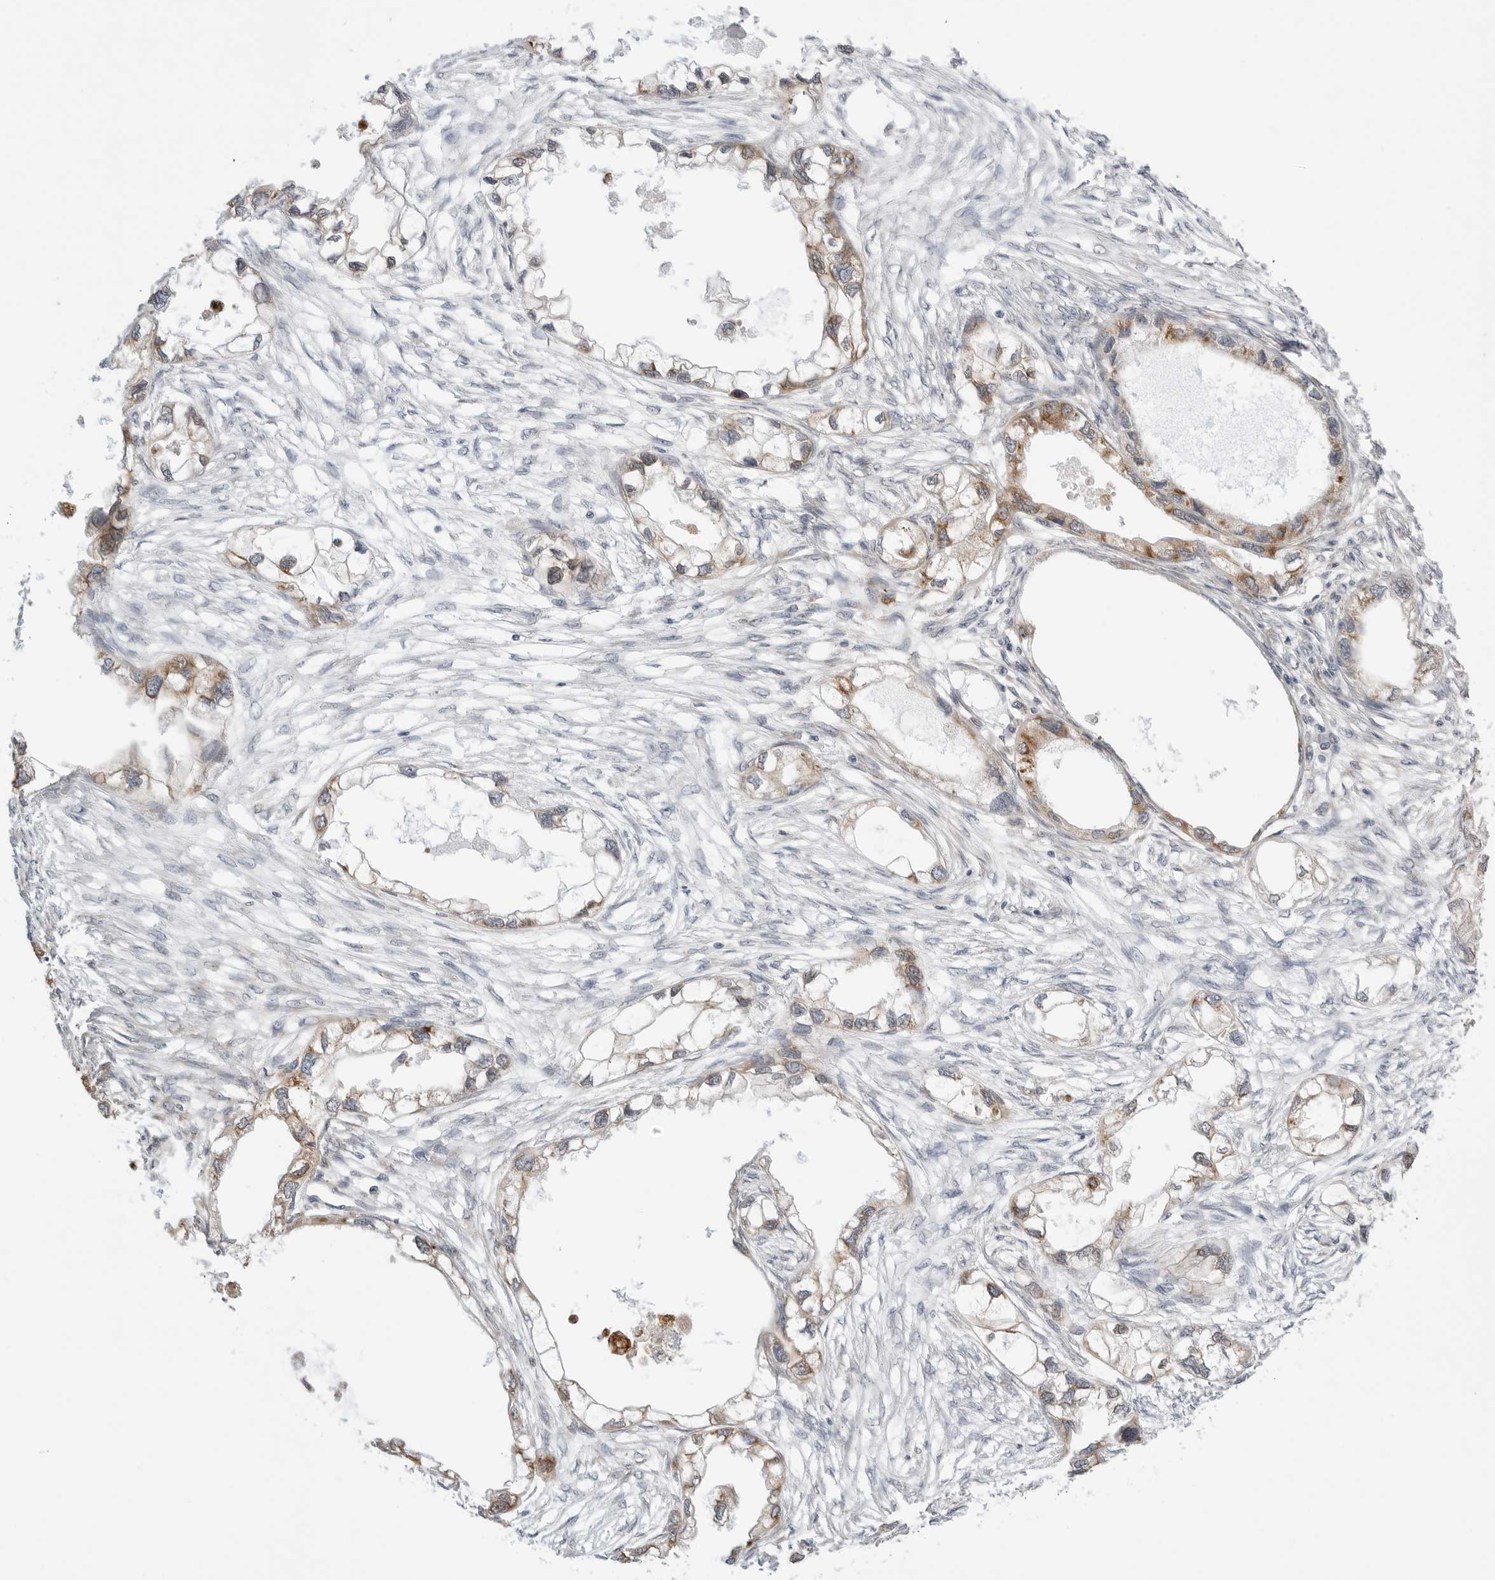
{"staining": {"intensity": "moderate", "quantity": ">75%", "location": "cytoplasmic/membranous"}, "tissue": "endometrial cancer", "cell_type": "Tumor cells", "image_type": "cancer", "snomed": [{"axis": "morphology", "description": "Adenocarcinoma, NOS"}, {"axis": "morphology", "description": "Adenocarcinoma, metastatic, NOS"}, {"axis": "topography", "description": "Adipose tissue"}, {"axis": "topography", "description": "Endometrium"}], "caption": "Human endometrial cancer stained for a protein (brown) reveals moderate cytoplasmic/membranous positive positivity in about >75% of tumor cells.", "gene": "RPN1", "patient": {"sex": "female", "age": 67}}